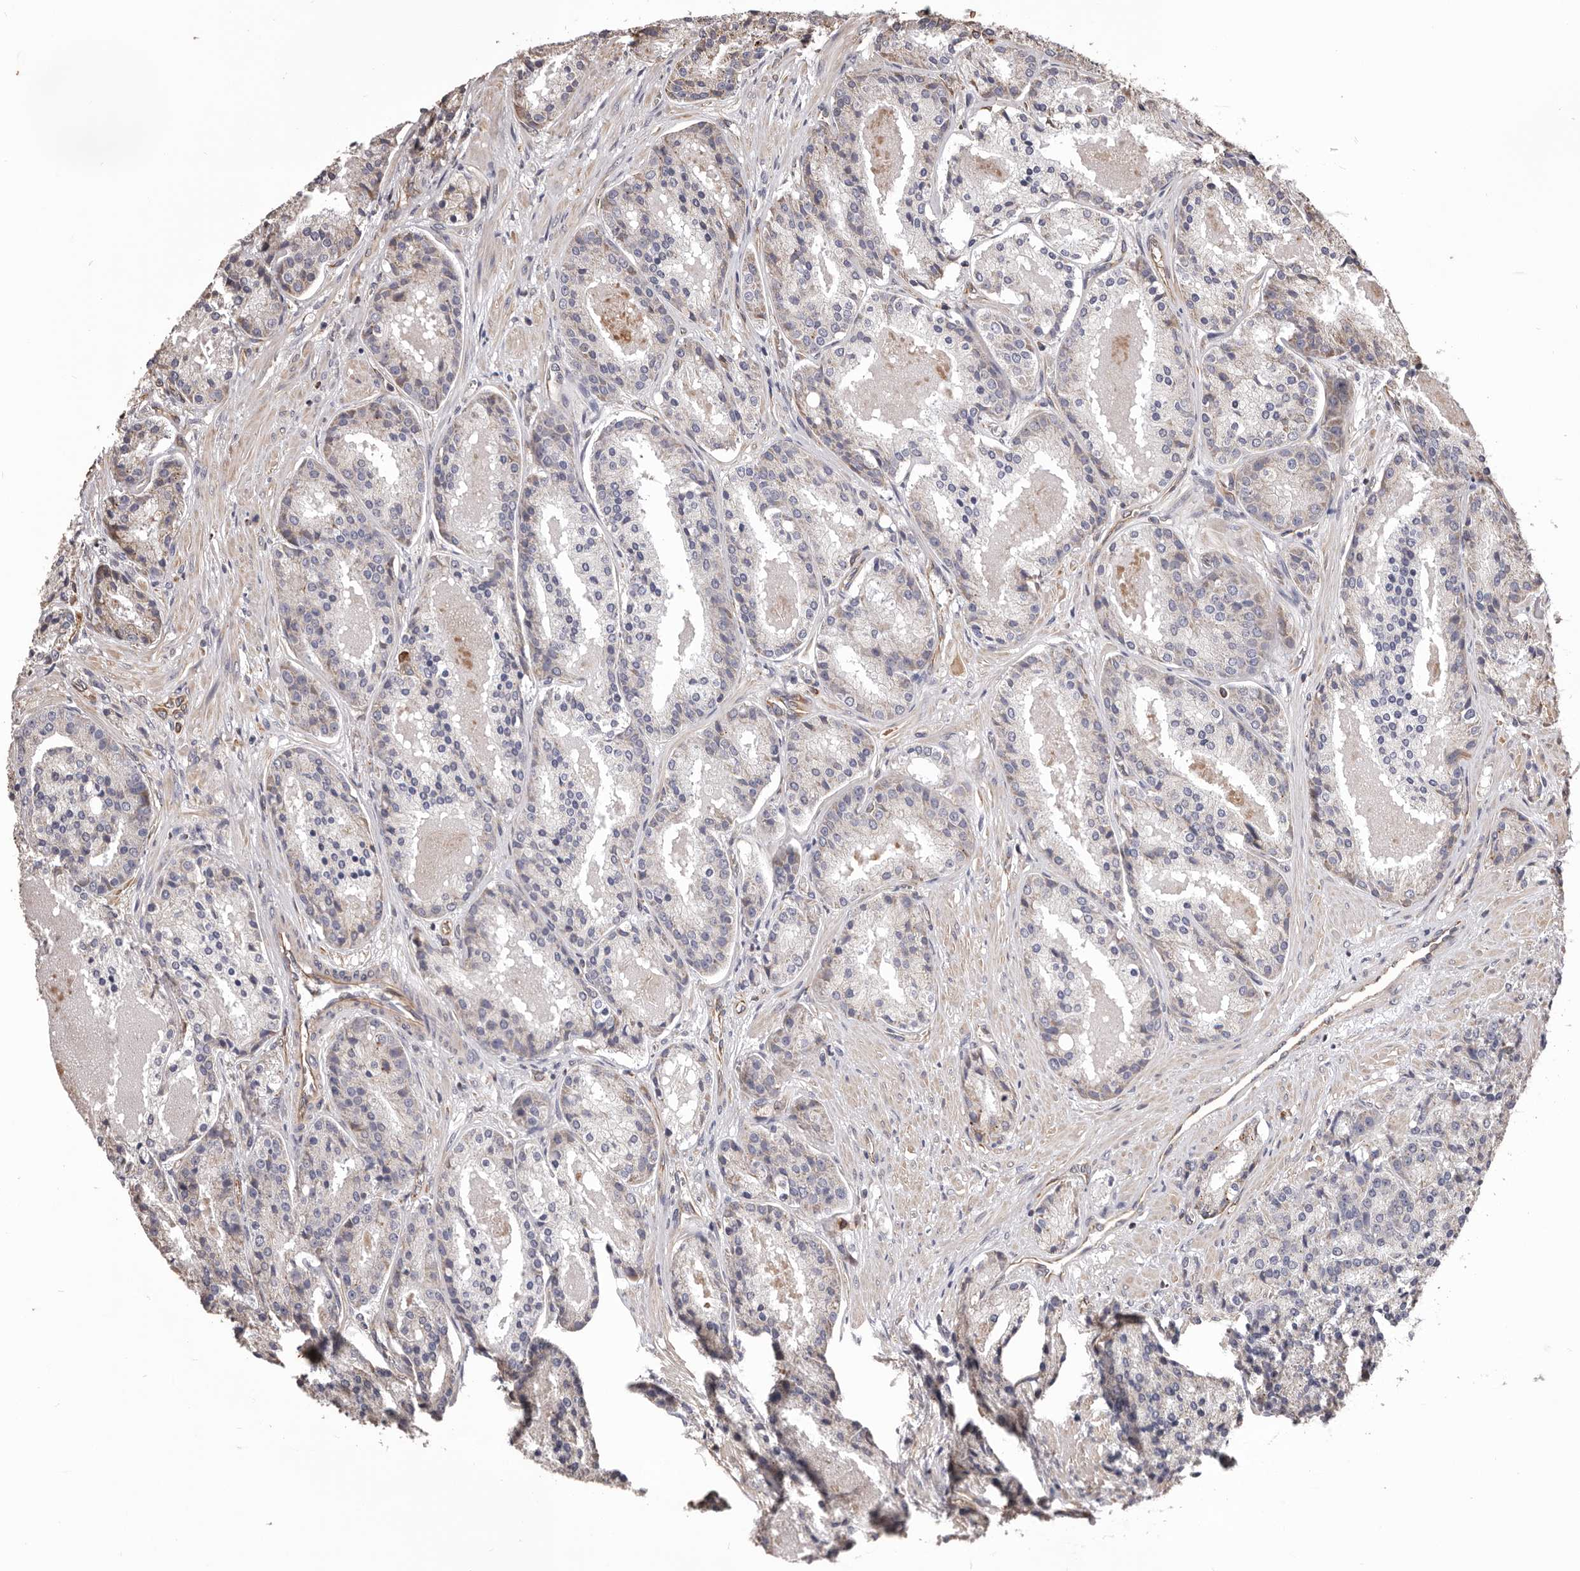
{"staining": {"intensity": "negative", "quantity": "none", "location": "none"}, "tissue": "prostate cancer", "cell_type": "Tumor cells", "image_type": "cancer", "snomed": [{"axis": "morphology", "description": "Adenocarcinoma, High grade"}, {"axis": "topography", "description": "Prostate"}], "caption": "Prostate adenocarcinoma (high-grade) was stained to show a protein in brown. There is no significant staining in tumor cells.", "gene": "CEP104", "patient": {"sex": "male", "age": 60}}